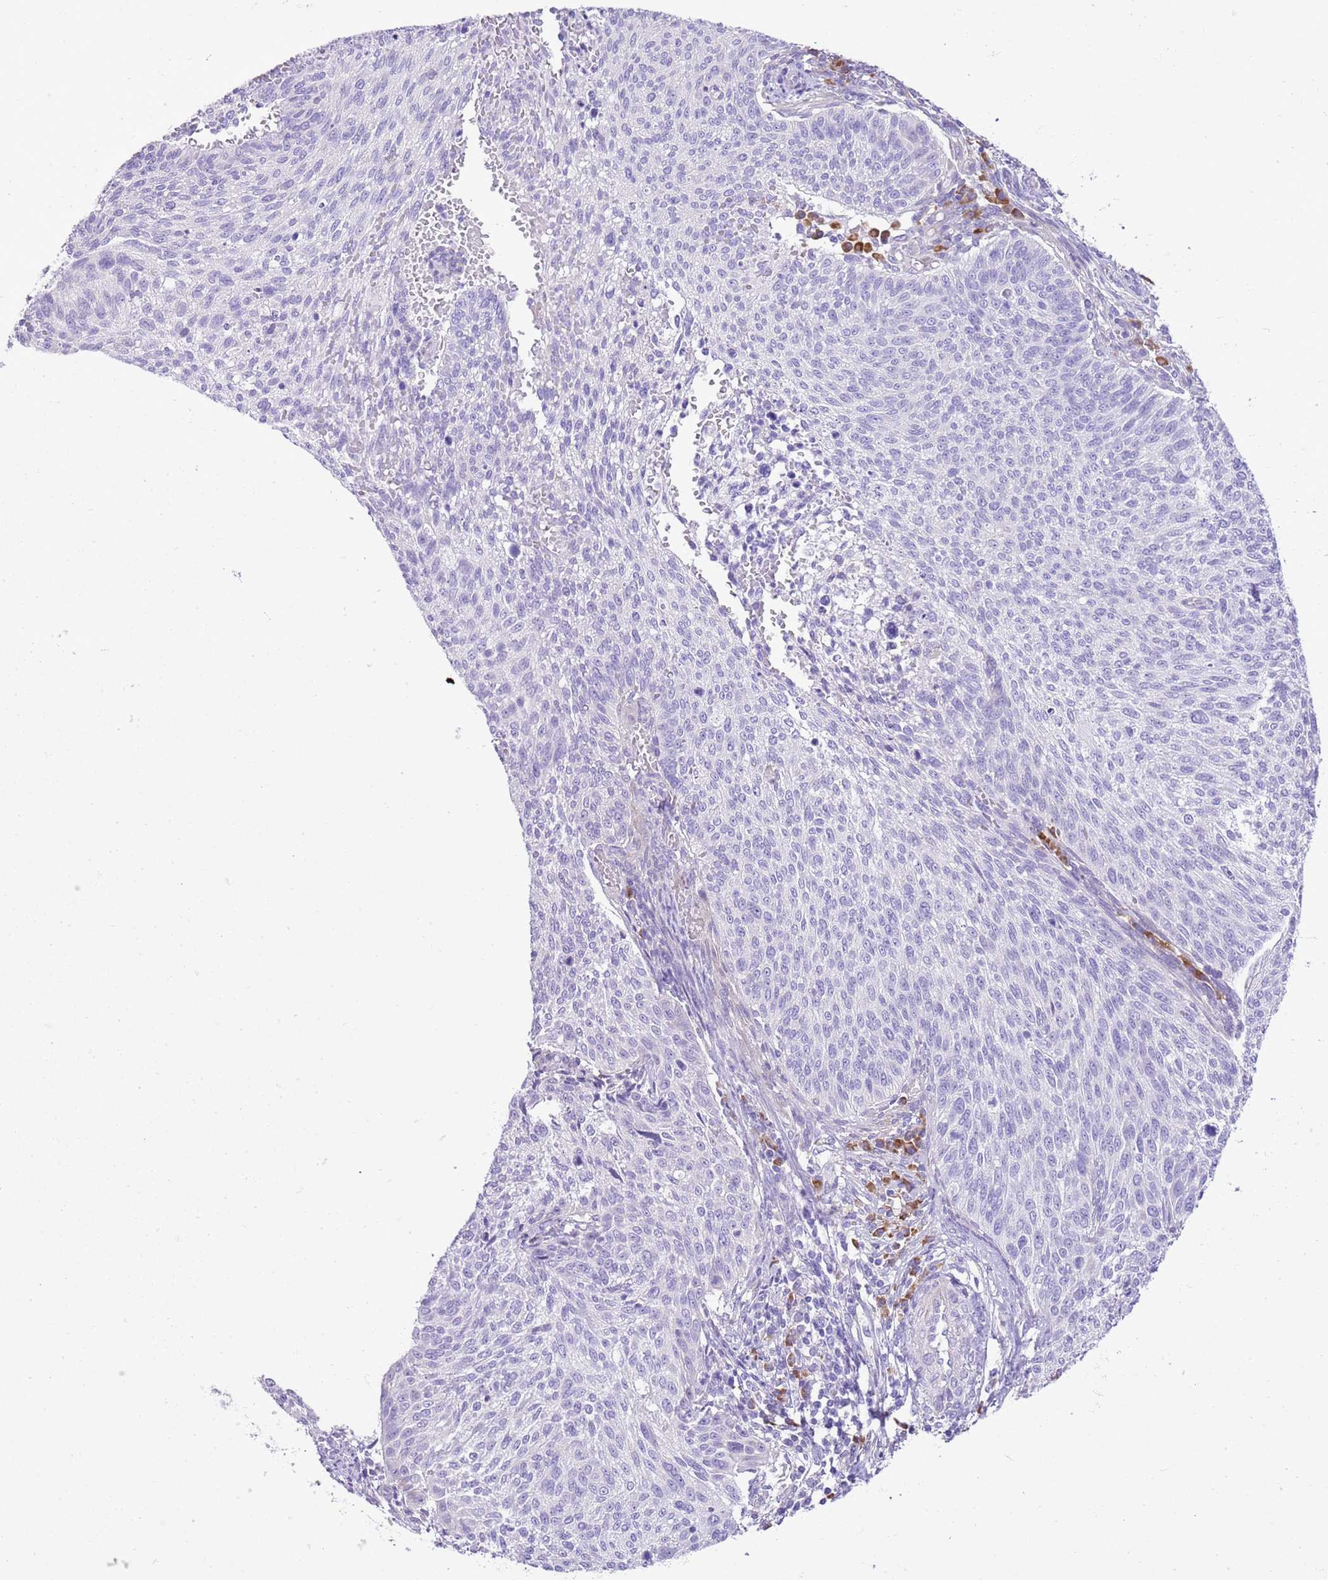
{"staining": {"intensity": "negative", "quantity": "none", "location": "none"}, "tissue": "cervical cancer", "cell_type": "Tumor cells", "image_type": "cancer", "snomed": [{"axis": "morphology", "description": "Squamous cell carcinoma, NOS"}, {"axis": "topography", "description": "Cervix"}], "caption": "Tumor cells are negative for brown protein staining in cervical cancer.", "gene": "AAR2", "patient": {"sex": "female", "age": 70}}